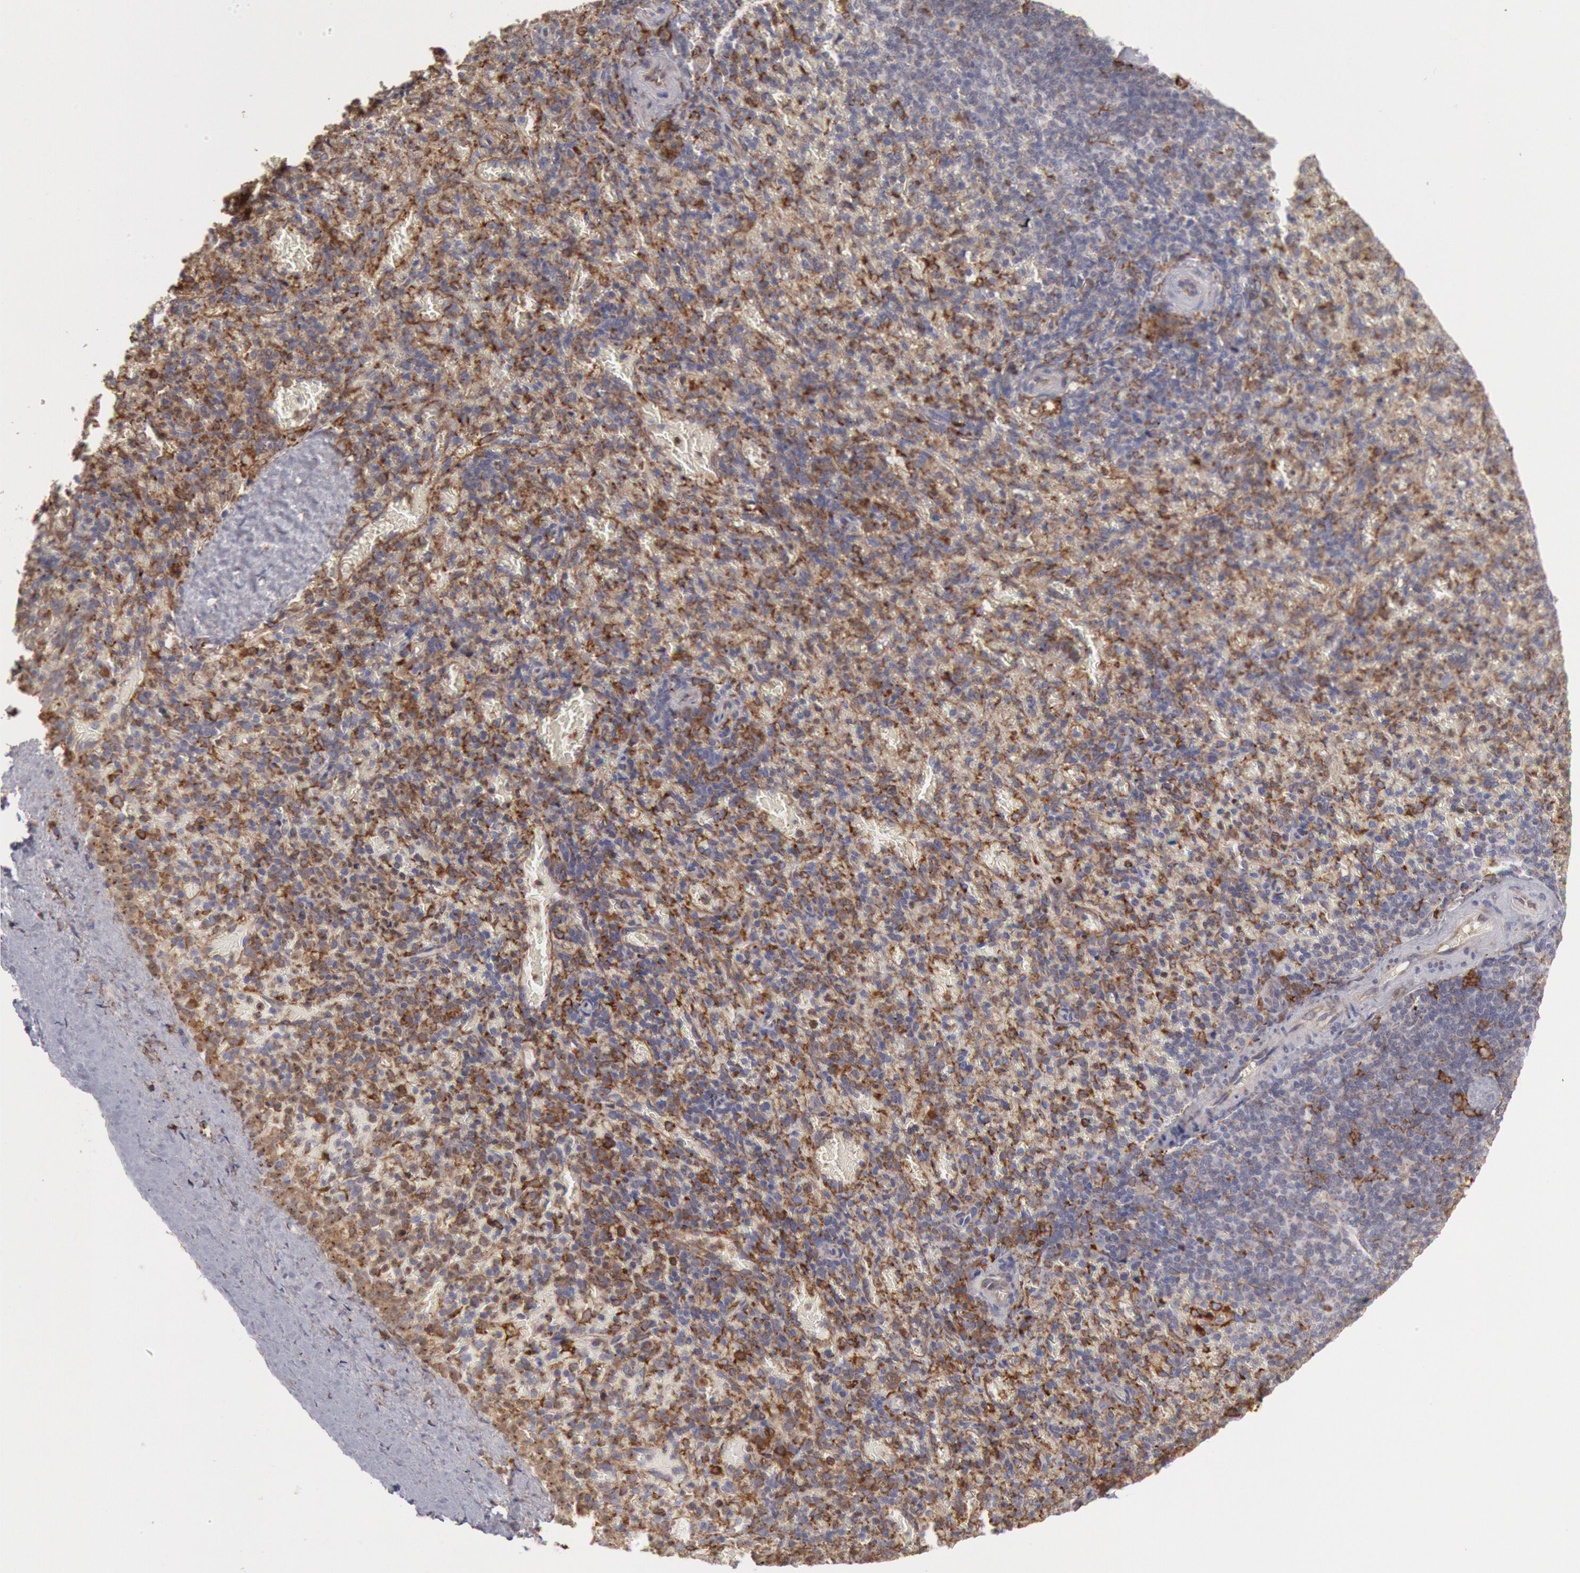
{"staining": {"intensity": "moderate", "quantity": ">75%", "location": "cytoplasmic/membranous"}, "tissue": "spleen", "cell_type": "Cells in red pulp", "image_type": "normal", "snomed": [{"axis": "morphology", "description": "Normal tissue, NOS"}, {"axis": "topography", "description": "Spleen"}], "caption": "Cells in red pulp reveal medium levels of moderate cytoplasmic/membranous staining in approximately >75% of cells in normal spleen.", "gene": "ERP44", "patient": {"sex": "female", "age": 50}}